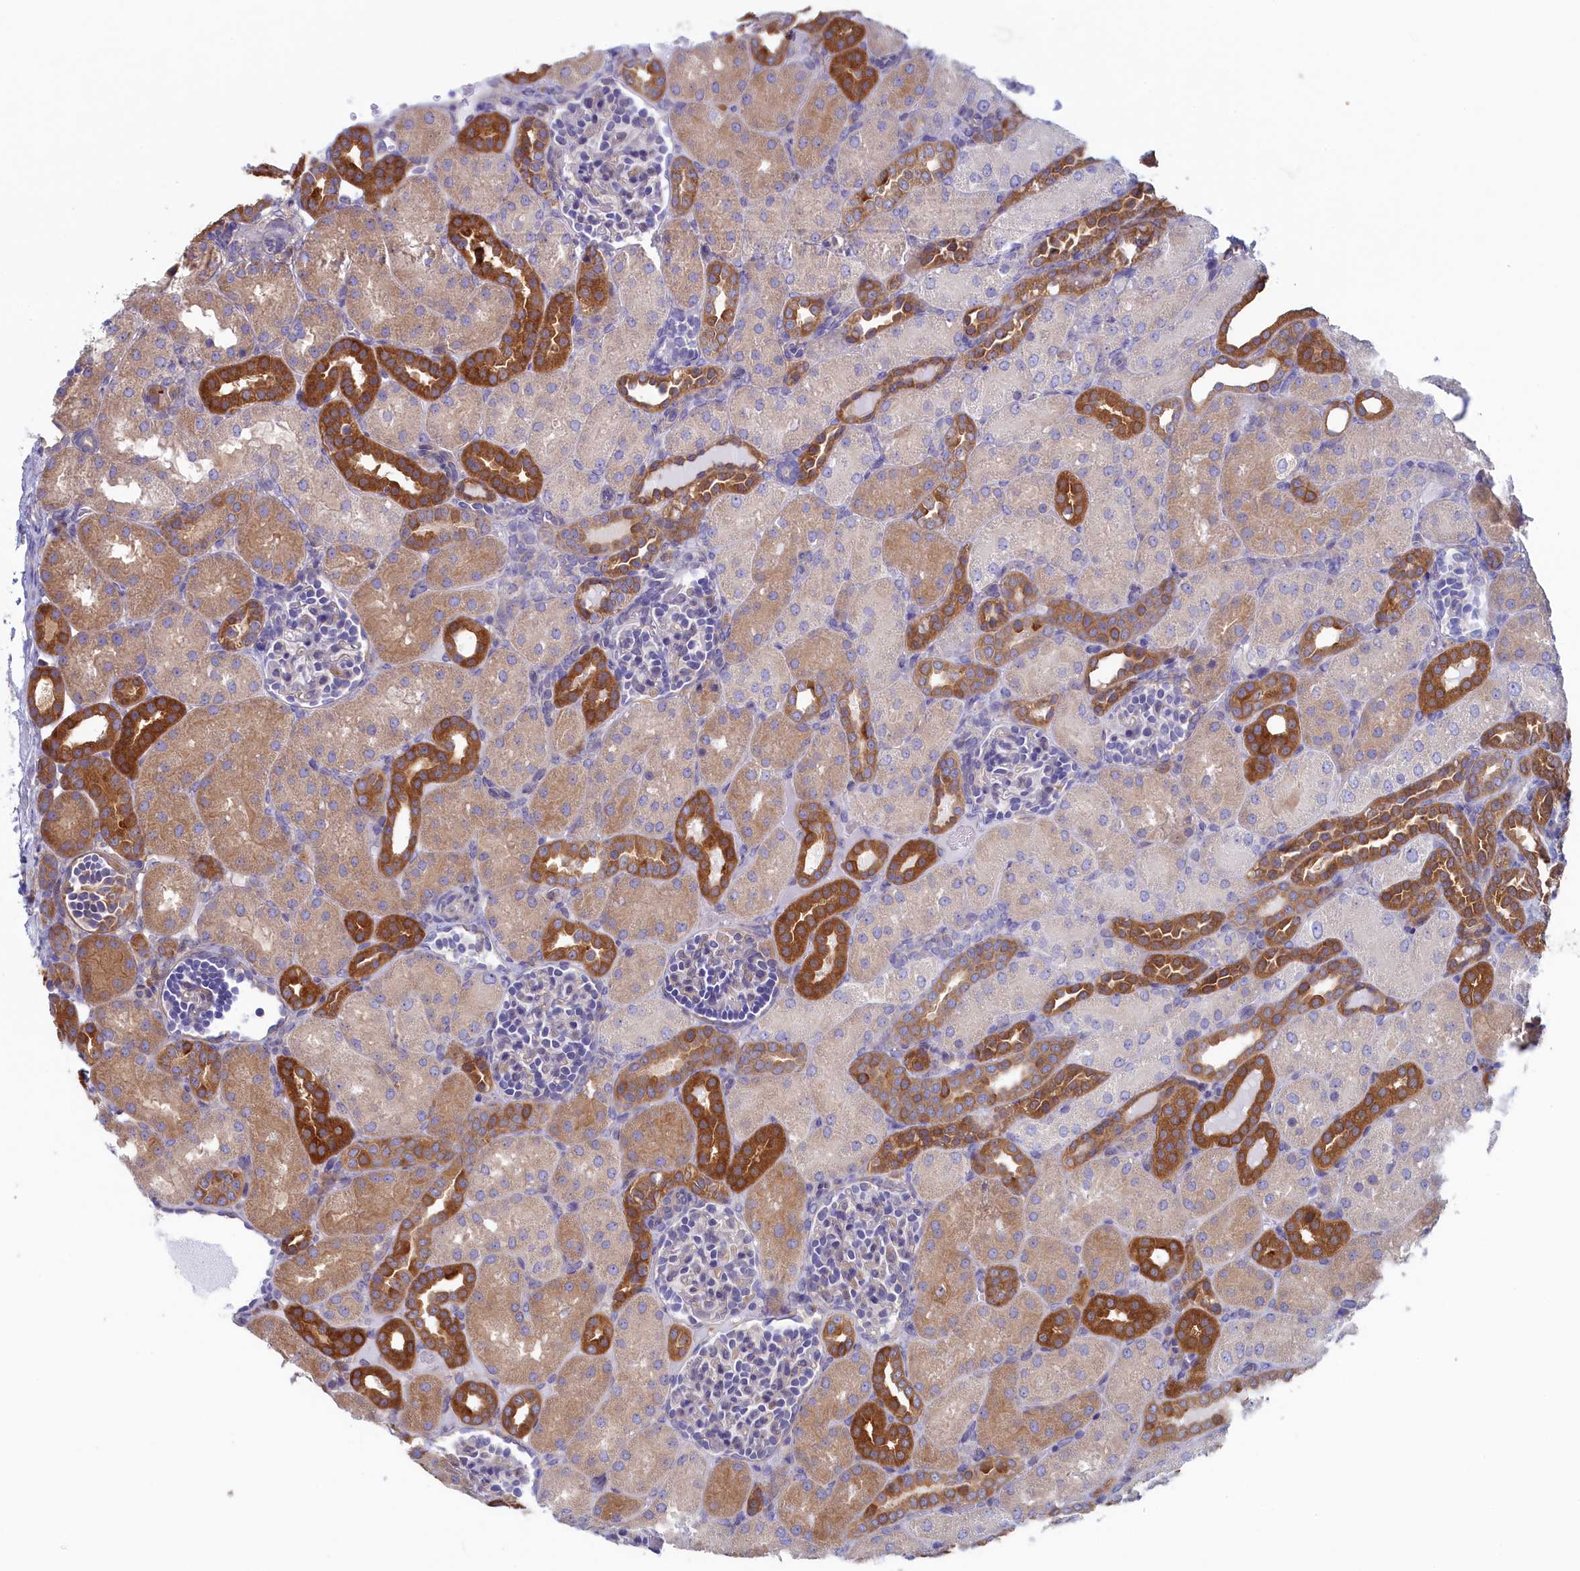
{"staining": {"intensity": "negative", "quantity": "none", "location": "none"}, "tissue": "kidney", "cell_type": "Cells in glomeruli", "image_type": "normal", "snomed": [{"axis": "morphology", "description": "Normal tissue, NOS"}, {"axis": "topography", "description": "Kidney"}], "caption": "DAB immunohistochemical staining of benign kidney exhibits no significant expression in cells in glomeruli. Nuclei are stained in blue.", "gene": "SYNDIG1L", "patient": {"sex": "male", "age": 1}}